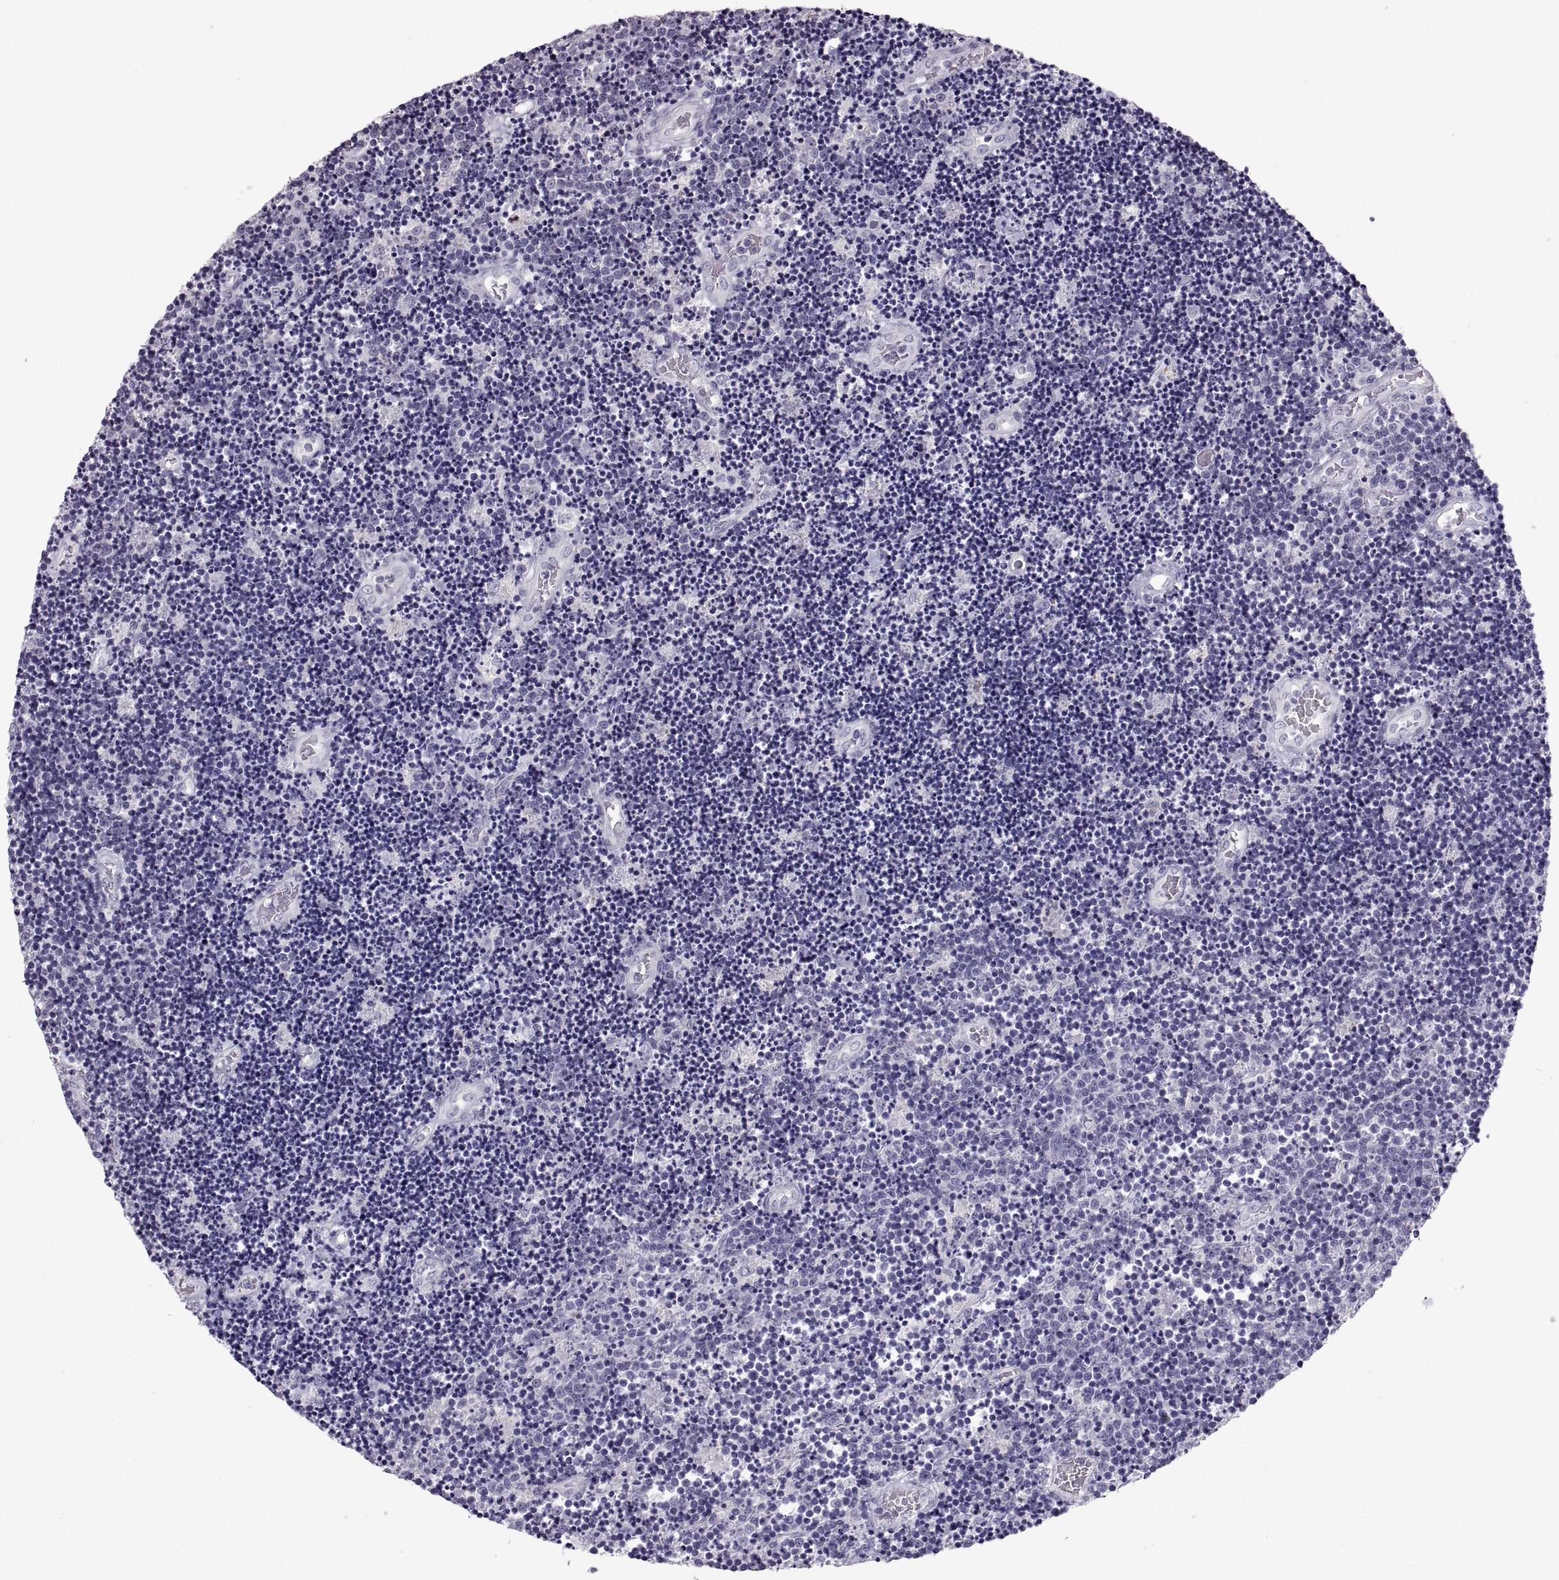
{"staining": {"intensity": "negative", "quantity": "none", "location": "none"}, "tissue": "lymphoma", "cell_type": "Tumor cells", "image_type": "cancer", "snomed": [{"axis": "morphology", "description": "Malignant lymphoma, non-Hodgkin's type, Low grade"}, {"axis": "topography", "description": "Brain"}], "caption": "DAB (3,3'-diaminobenzidine) immunohistochemical staining of human lymphoma shows no significant staining in tumor cells.", "gene": "SPACDR", "patient": {"sex": "female", "age": 66}}